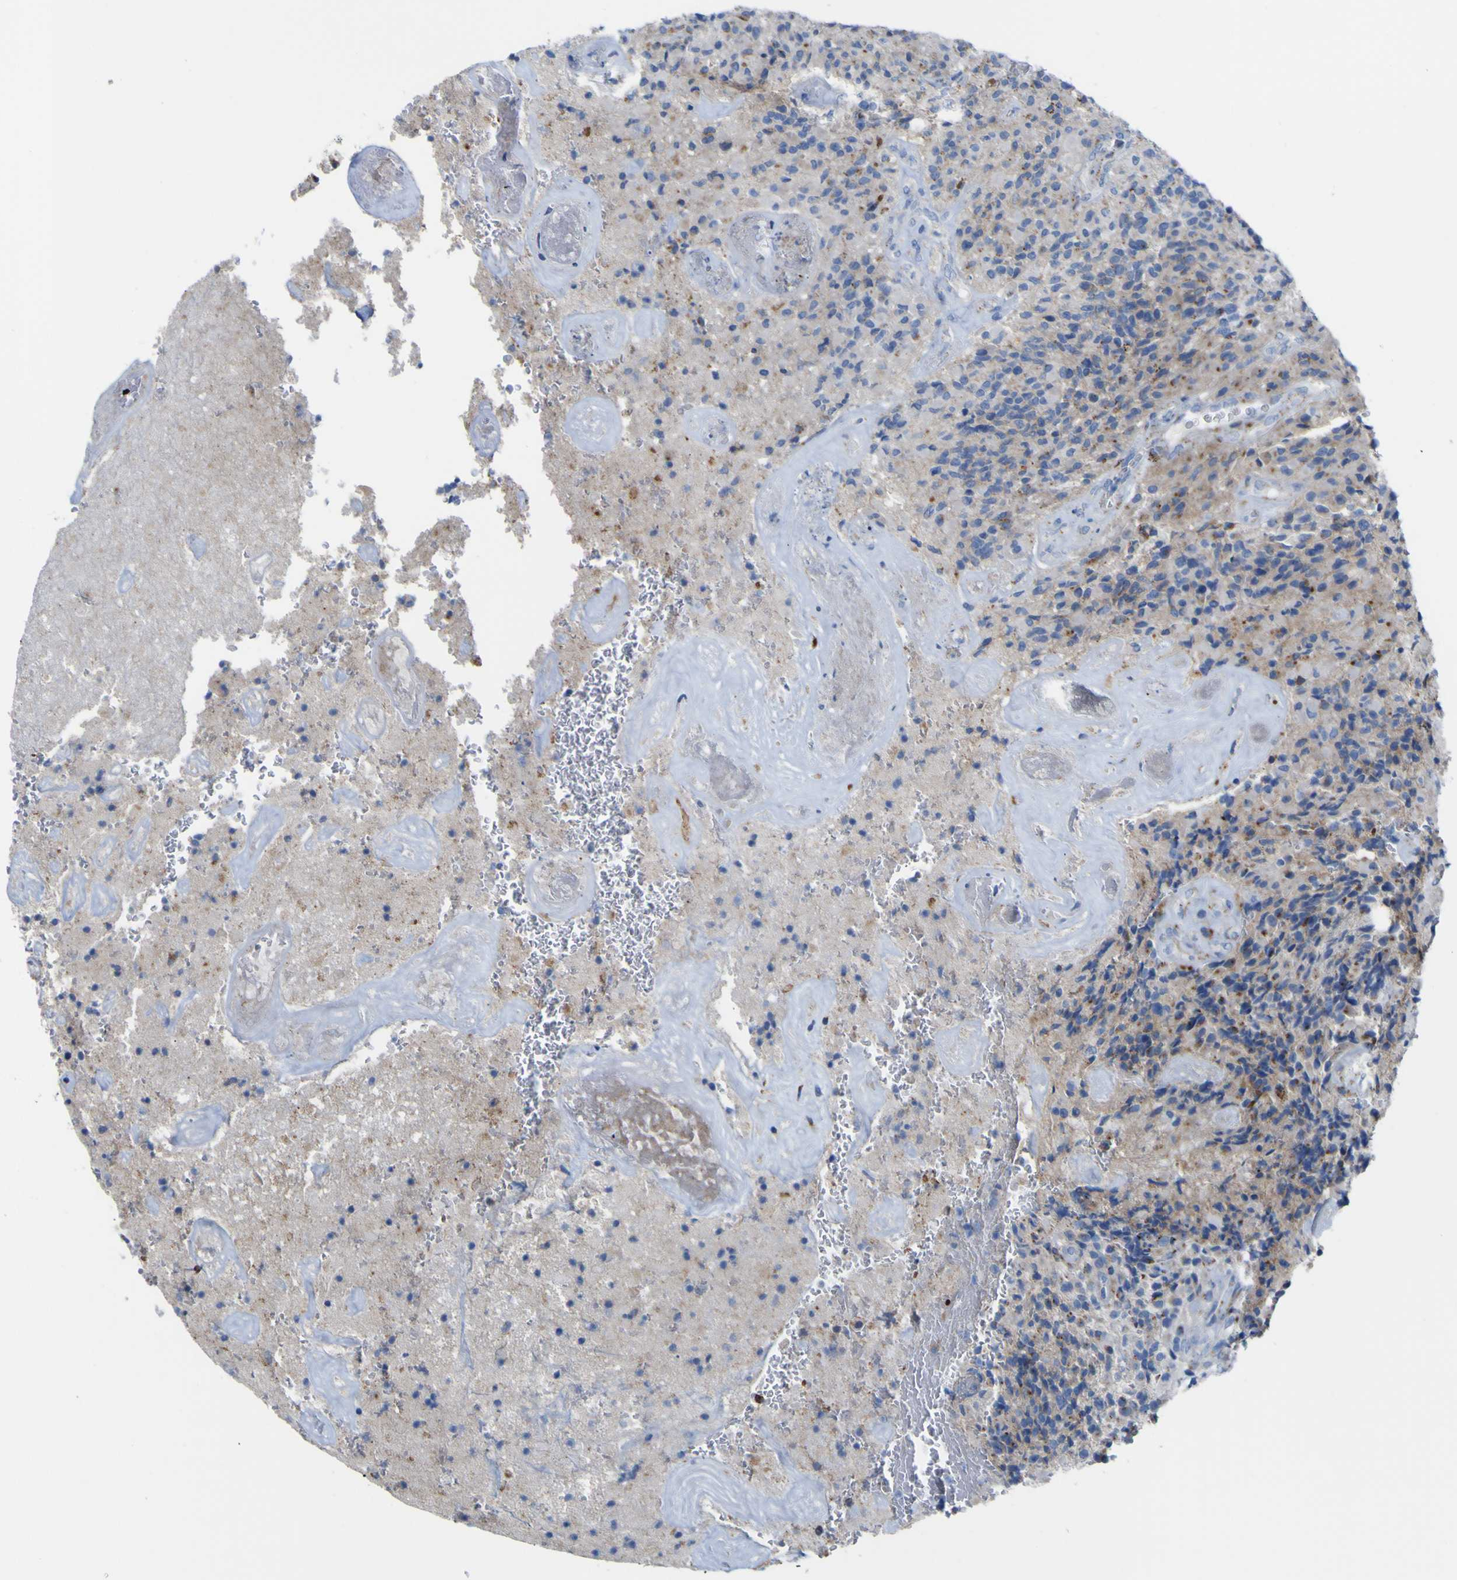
{"staining": {"intensity": "weak", "quantity": "25%-75%", "location": "cytoplasmic/membranous"}, "tissue": "glioma", "cell_type": "Tumor cells", "image_type": "cancer", "snomed": [{"axis": "morphology", "description": "Glioma, malignant, High grade"}, {"axis": "topography", "description": "Brain"}], "caption": "Protein expression analysis of high-grade glioma (malignant) demonstrates weak cytoplasmic/membranous expression in about 25%-75% of tumor cells. (DAB = brown stain, brightfield microscopy at high magnification).", "gene": "PTPRF", "patient": {"sex": "male", "age": 71}}